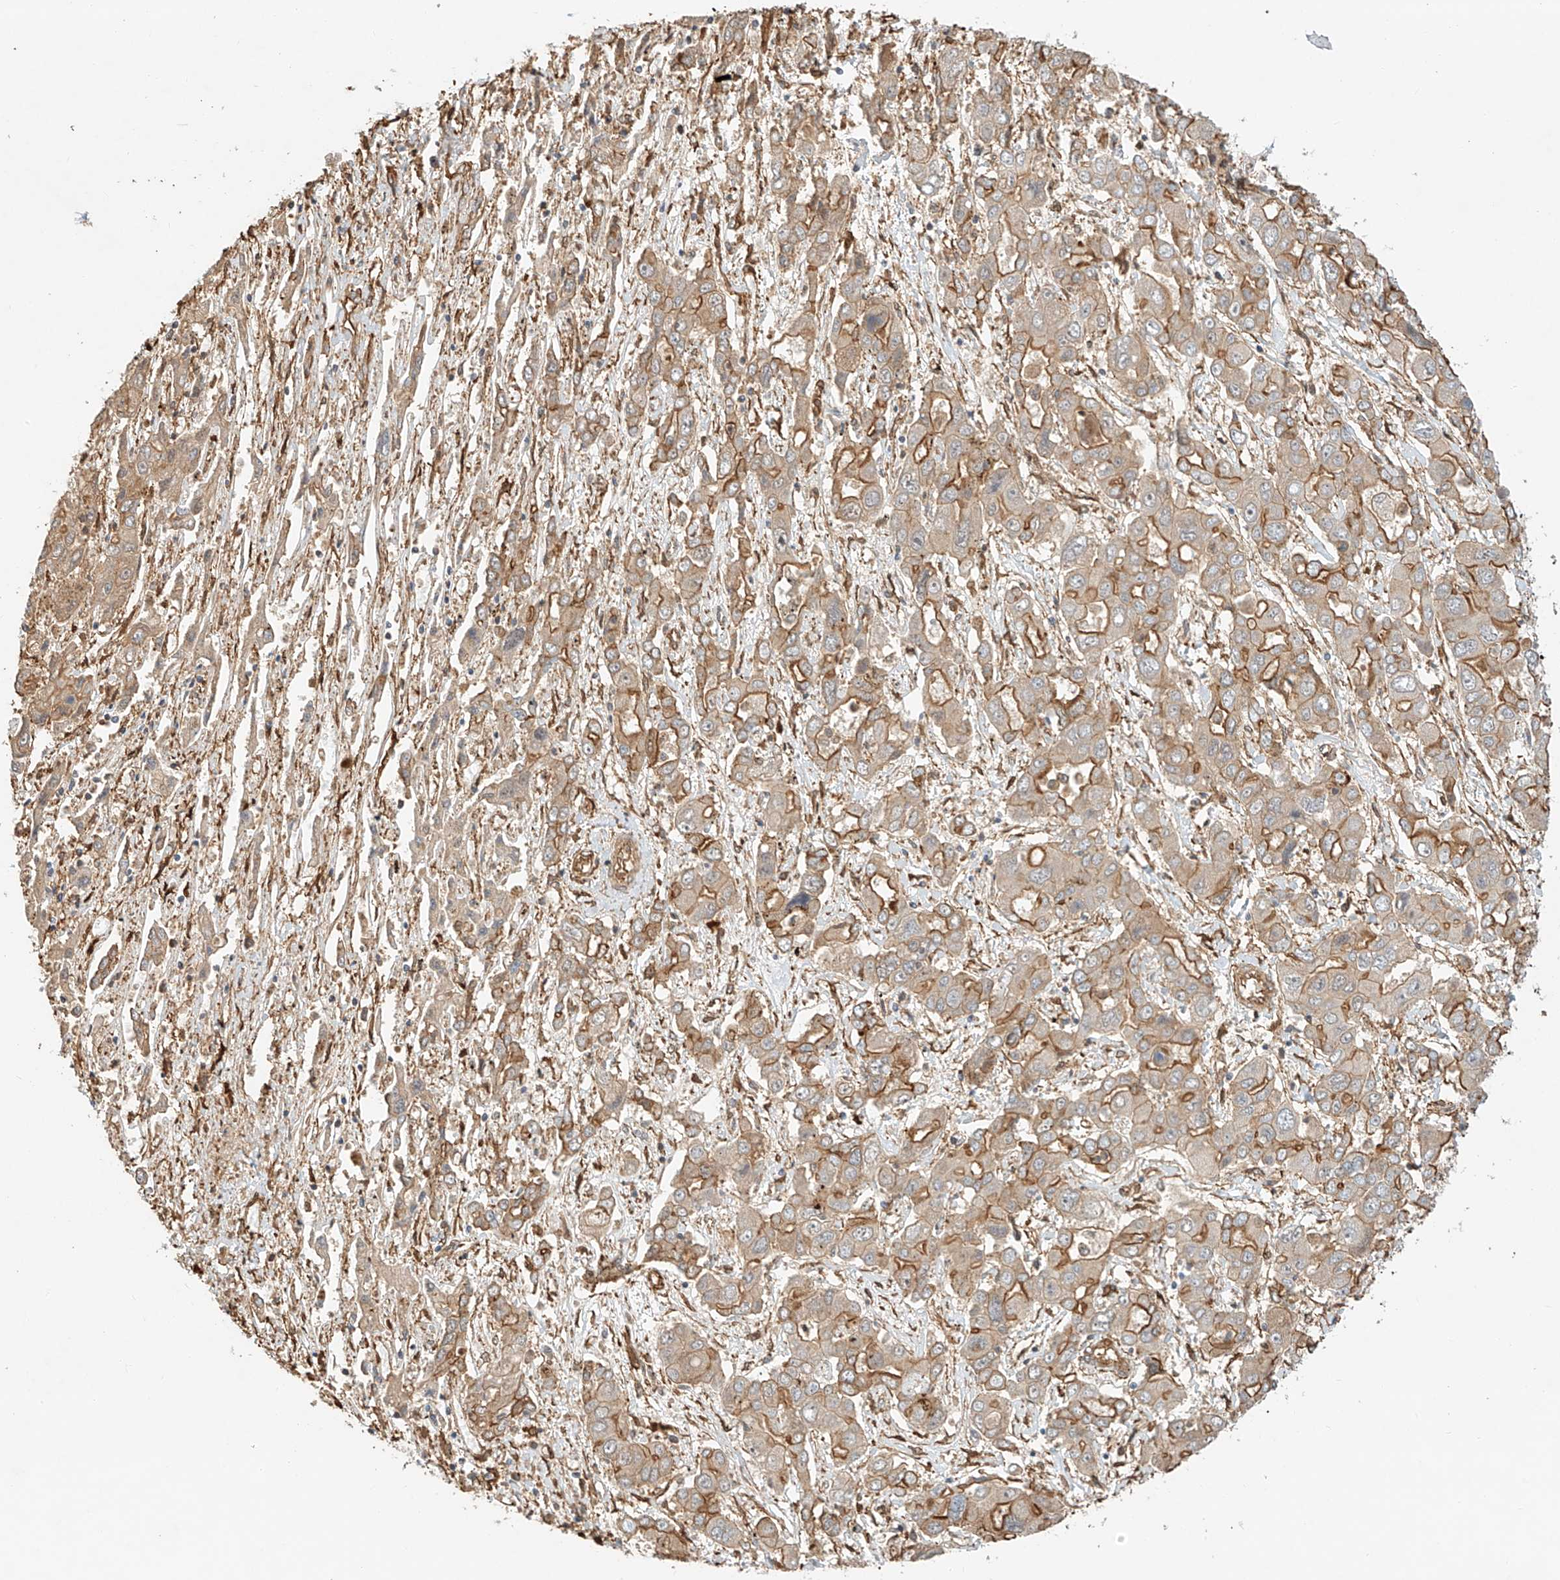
{"staining": {"intensity": "moderate", "quantity": "25%-75%", "location": "cytoplasmic/membranous"}, "tissue": "liver cancer", "cell_type": "Tumor cells", "image_type": "cancer", "snomed": [{"axis": "morphology", "description": "Cholangiocarcinoma"}, {"axis": "topography", "description": "Liver"}], "caption": "Moderate cytoplasmic/membranous positivity is identified in about 25%-75% of tumor cells in liver cancer (cholangiocarcinoma). (DAB = brown stain, brightfield microscopy at high magnification).", "gene": "CSMD3", "patient": {"sex": "male", "age": 67}}